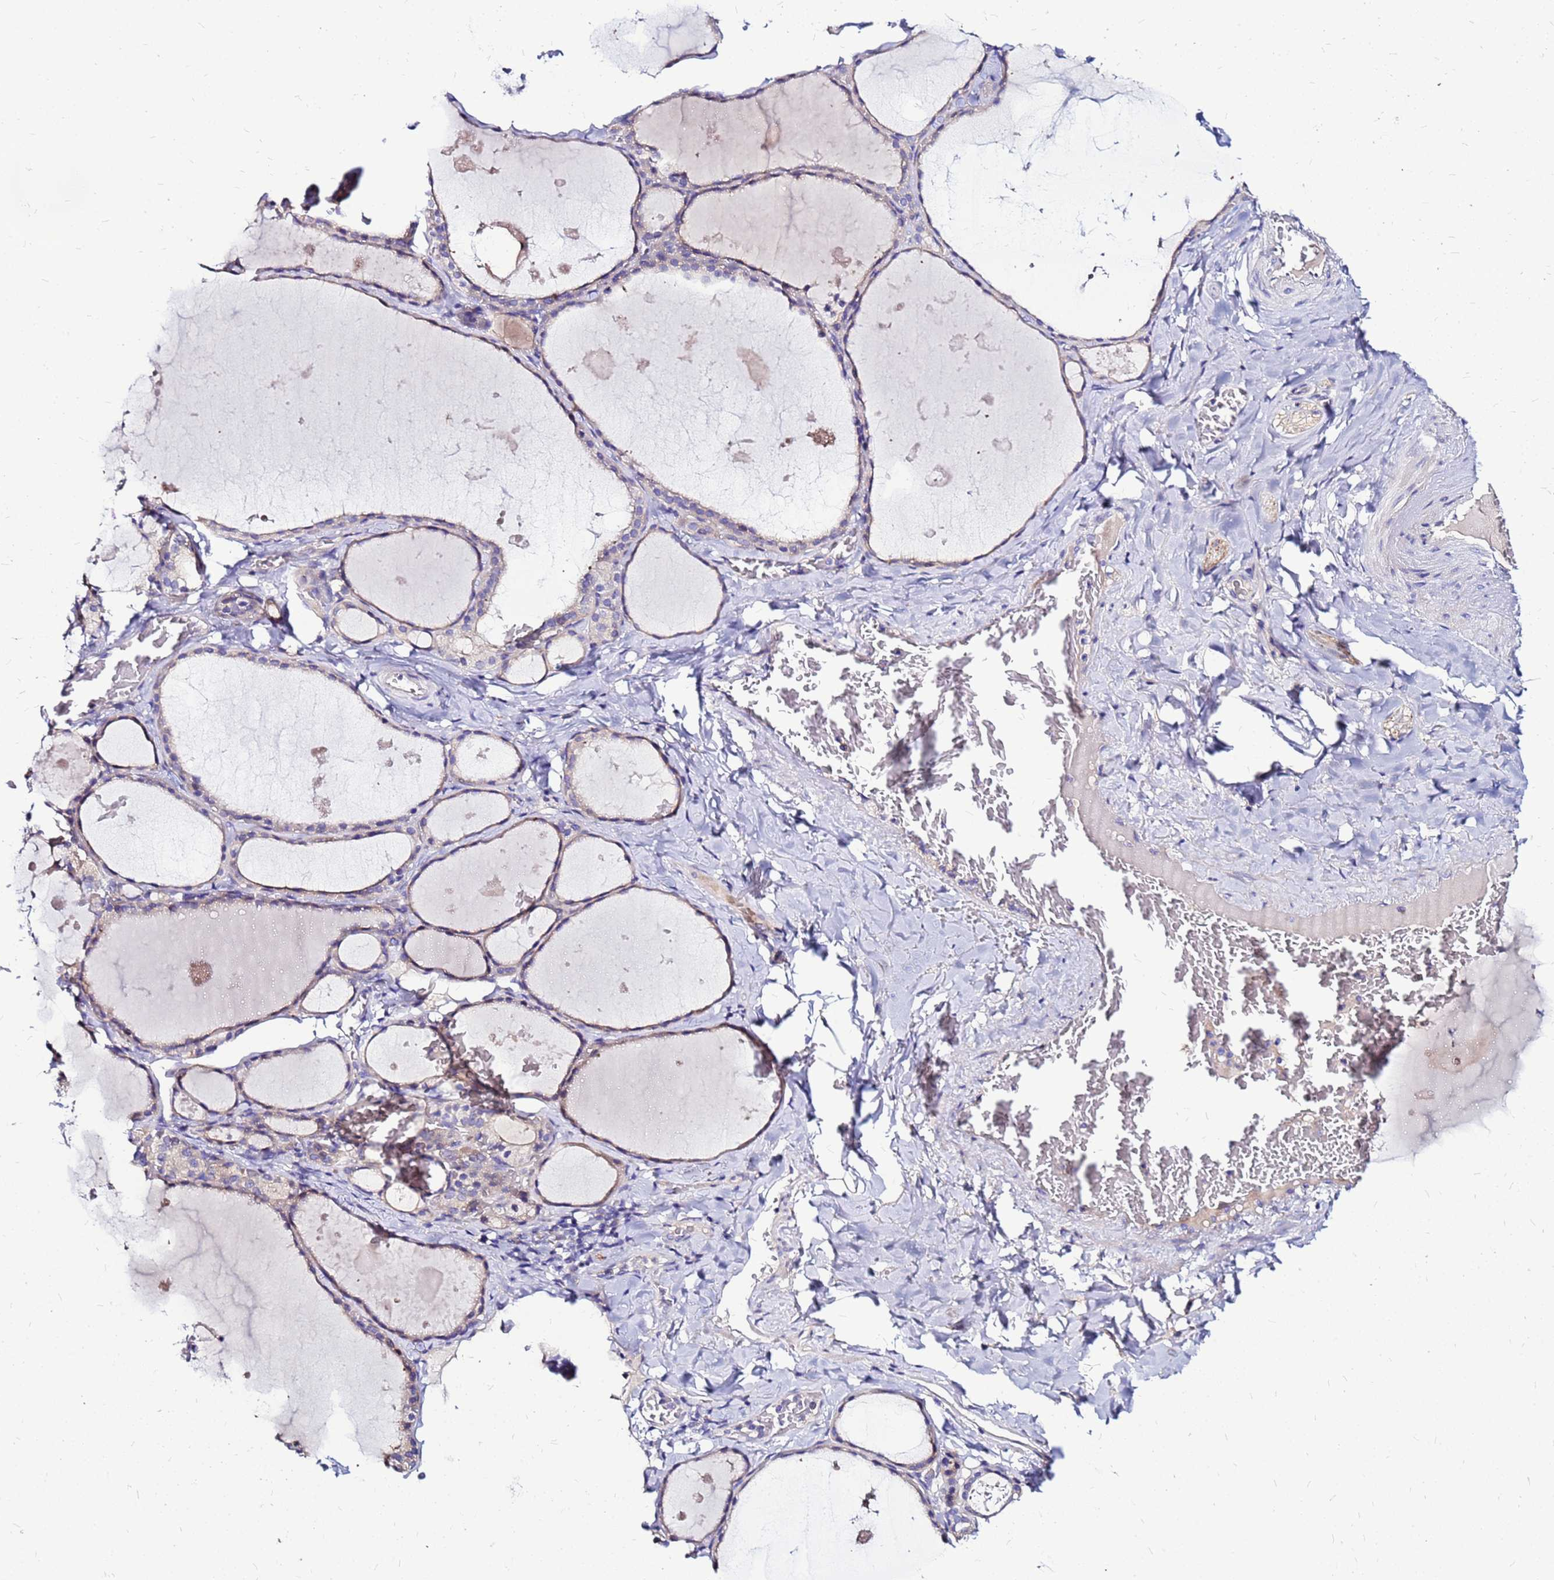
{"staining": {"intensity": "moderate", "quantity": "25%-75%", "location": "cytoplasmic/membranous"}, "tissue": "thyroid gland", "cell_type": "Glandular cells", "image_type": "normal", "snomed": [{"axis": "morphology", "description": "Normal tissue, NOS"}, {"axis": "topography", "description": "Thyroid gland"}], "caption": "Glandular cells demonstrate medium levels of moderate cytoplasmic/membranous expression in about 25%-75% of cells in benign thyroid gland. (IHC, brightfield microscopy, high magnification).", "gene": "ARHGEF35", "patient": {"sex": "male", "age": 56}}